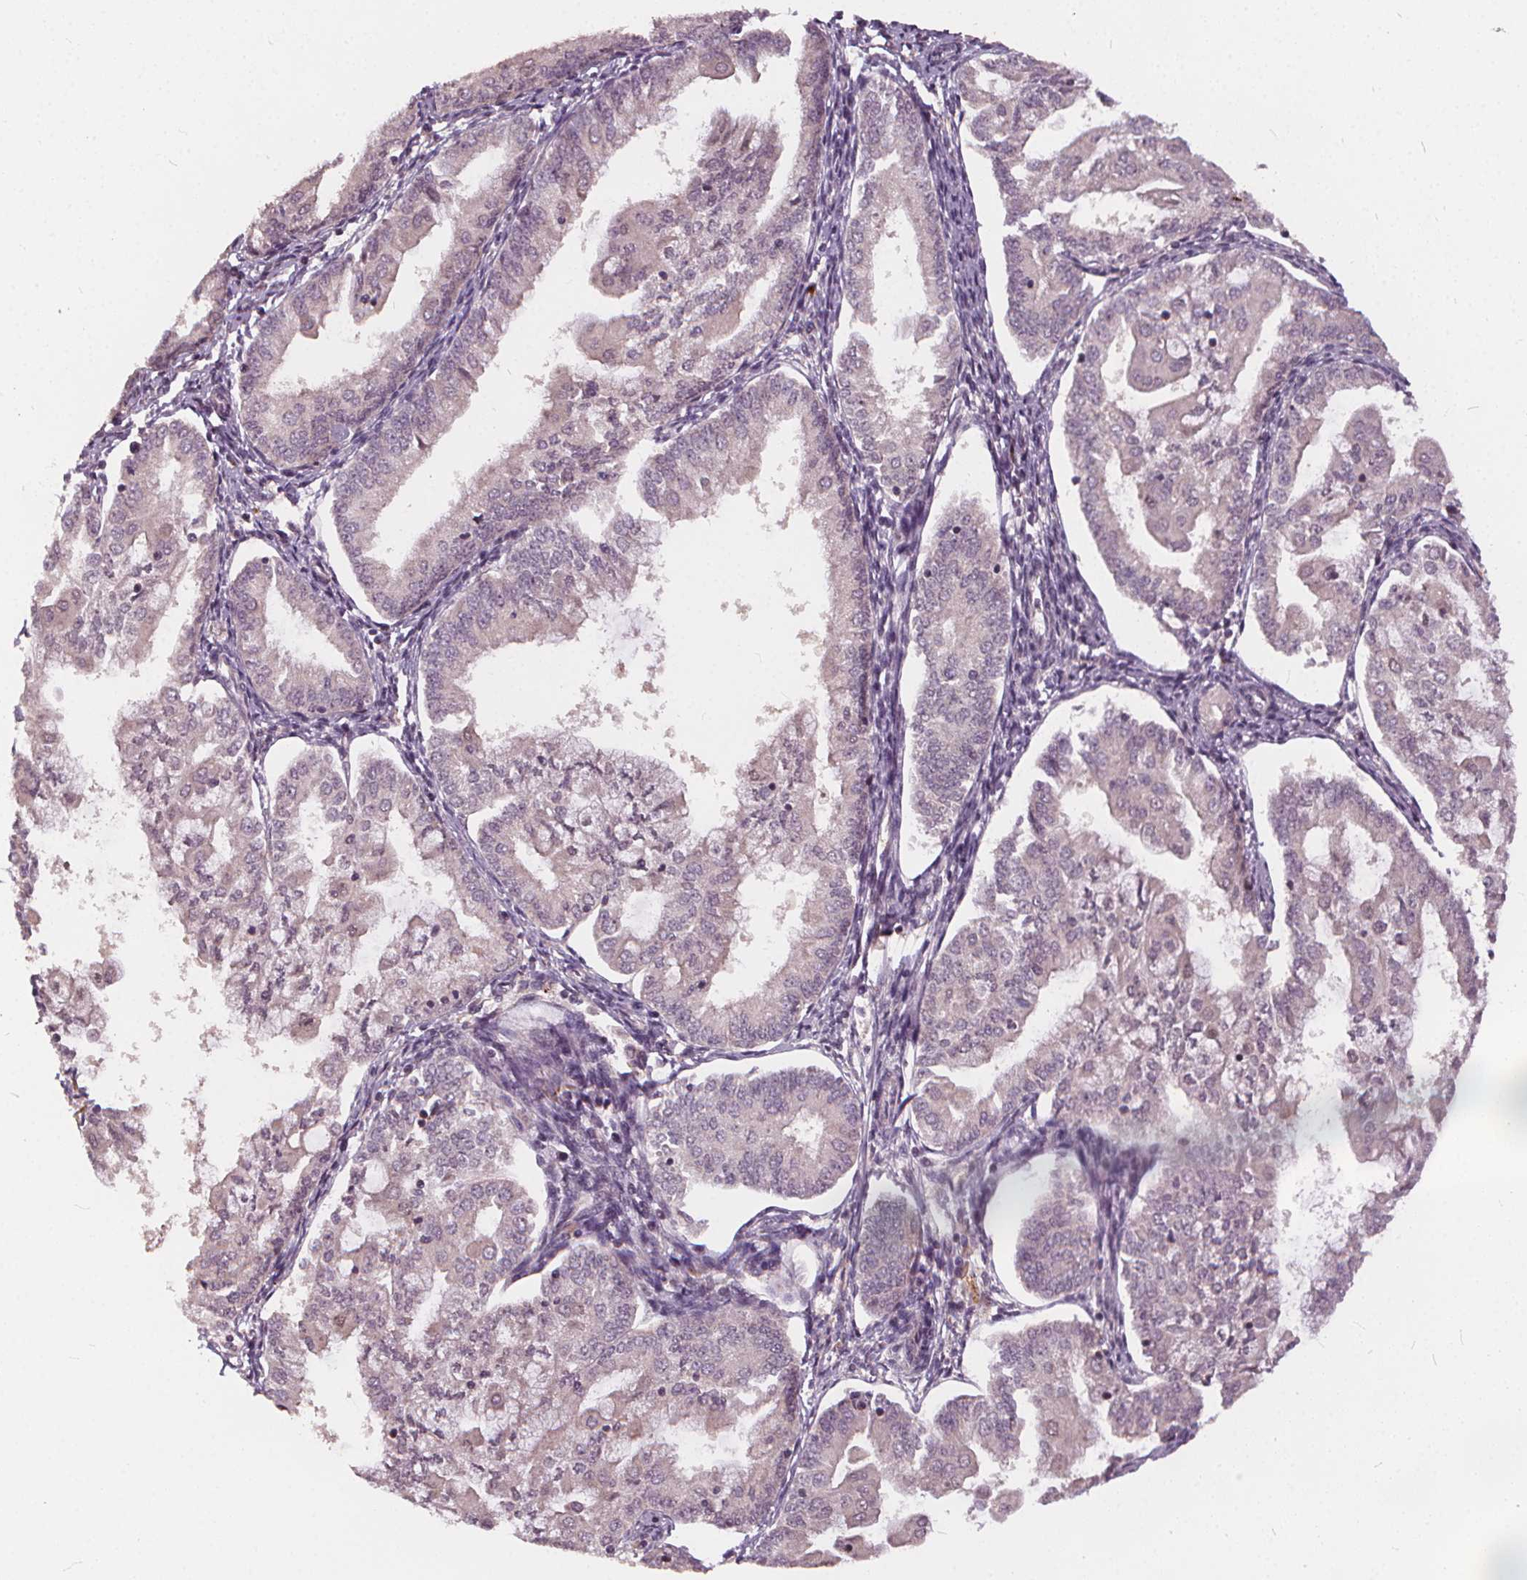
{"staining": {"intensity": "negative", "quantity": "none", "location": "none"}, "tissue": "endometrial cancer", "cell_type": "Tumor cells", "image_type": "cancer", "snomed": [{"axis": "morphology", "description": "Adenocarcinoma, NOS"}, {"axis": "topography", "description": "Endometrium"}], "caption": "Tumor cells show no significant staining in endometrial cancer (adenocarcinoma). The staining was performed using DAB to visualize the protein expression in brown, while the nuclei were stained in blue with hematoxylin (Magnification: 20x).", "gene": "IPO13", "patient": {"sex": "female", "age": 55}}